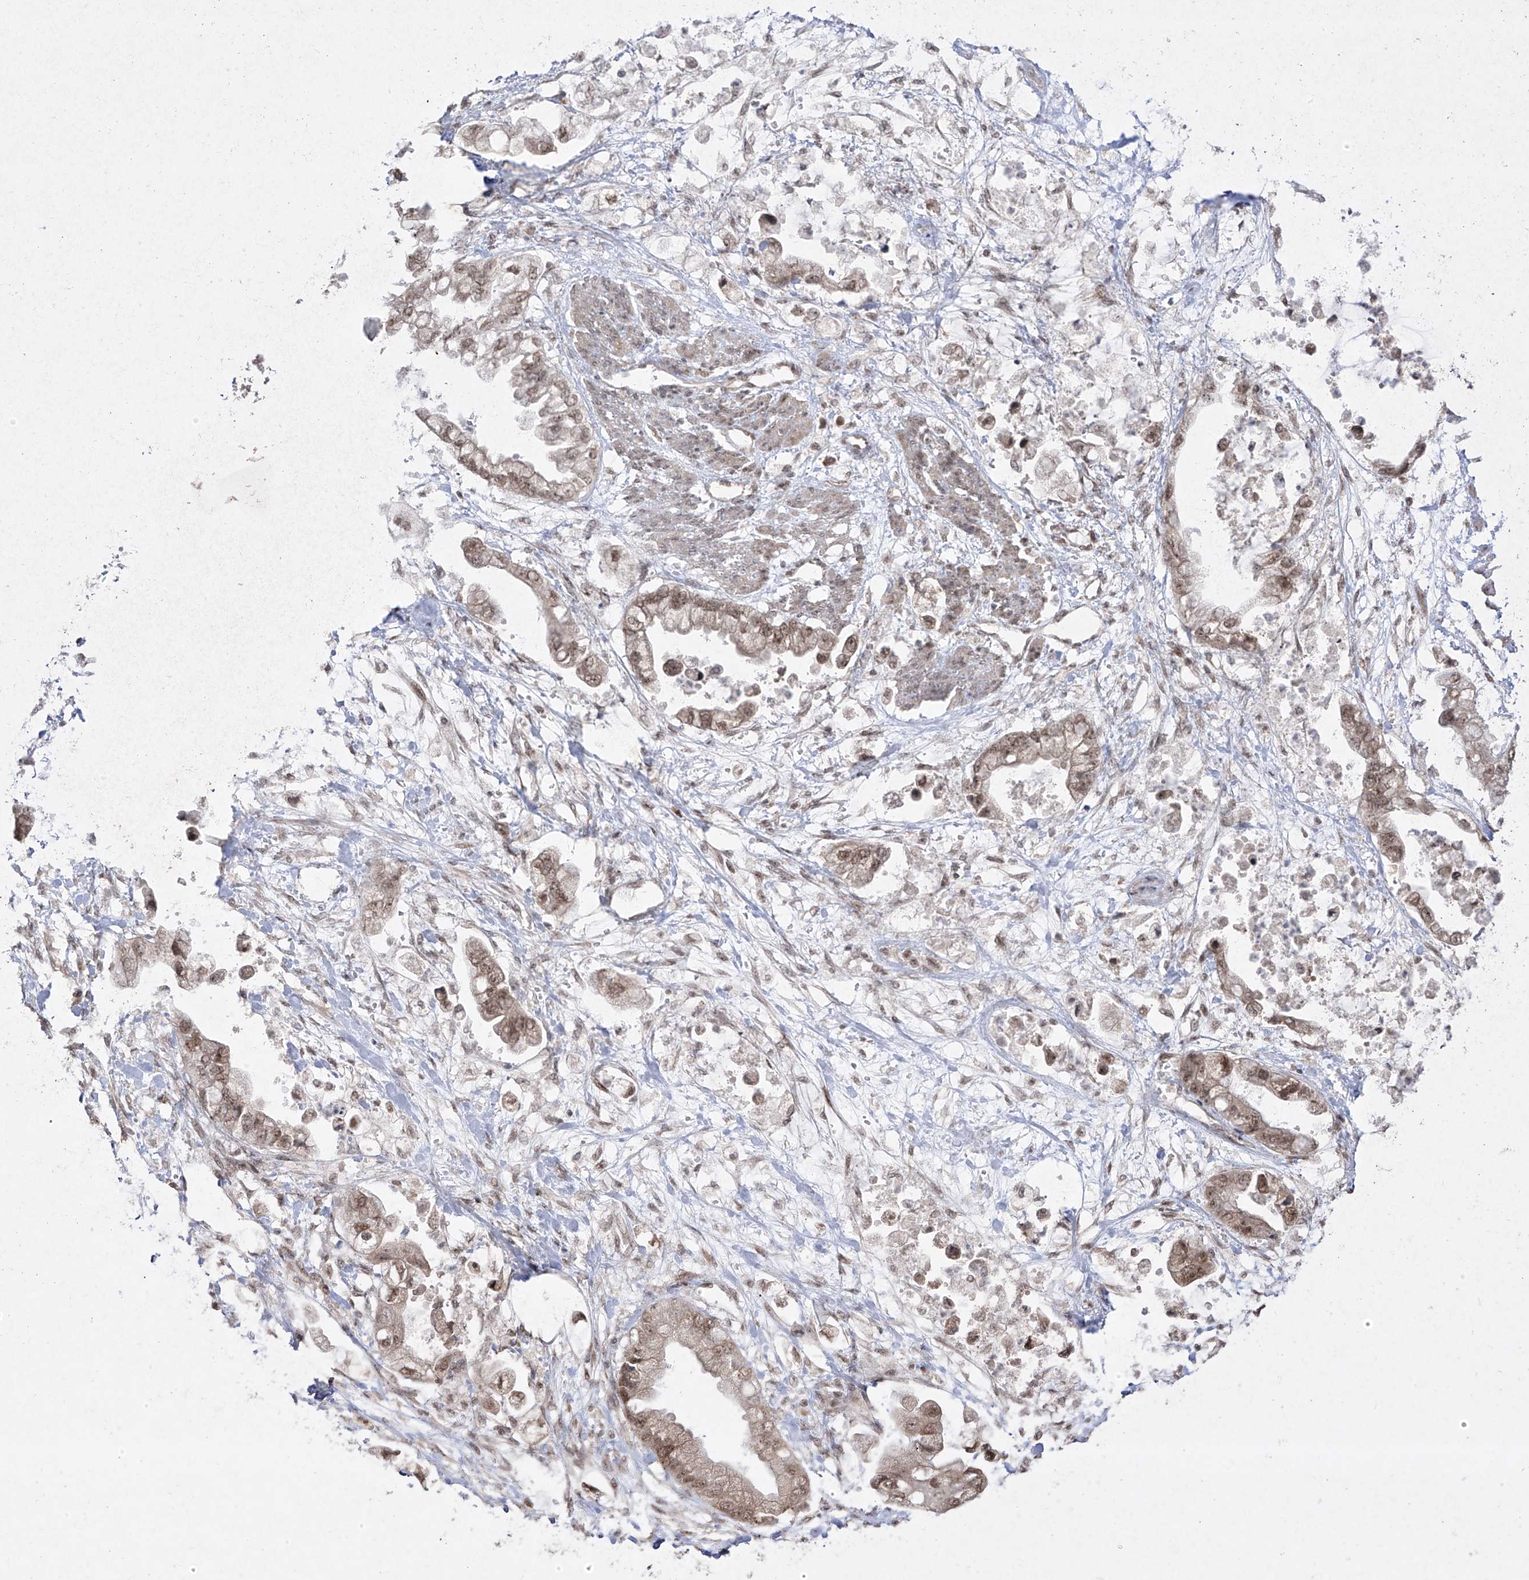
{"staining": {"intensity": "moderate", "quantity": ">75%", "location": "nuclear"}, "tissue": "stomach cancer", "cell_type": "Tumor cells", "image_type": "cancer", "snomed": [{"axis": "morphology", "description": "Adenocarcinoma, NOS"}, {"axis": "topography", "description": "Stomach"}], "caption": "Stomach cancer was stained to show a protein in brown. There is medium levels of moderate nuclear staining in approximately >75% of tumor cells. (IHC, brightfield microscopy, high magnification).", "gene": "SNRNP27", "patient": {"sex": "male", "age": 62}}